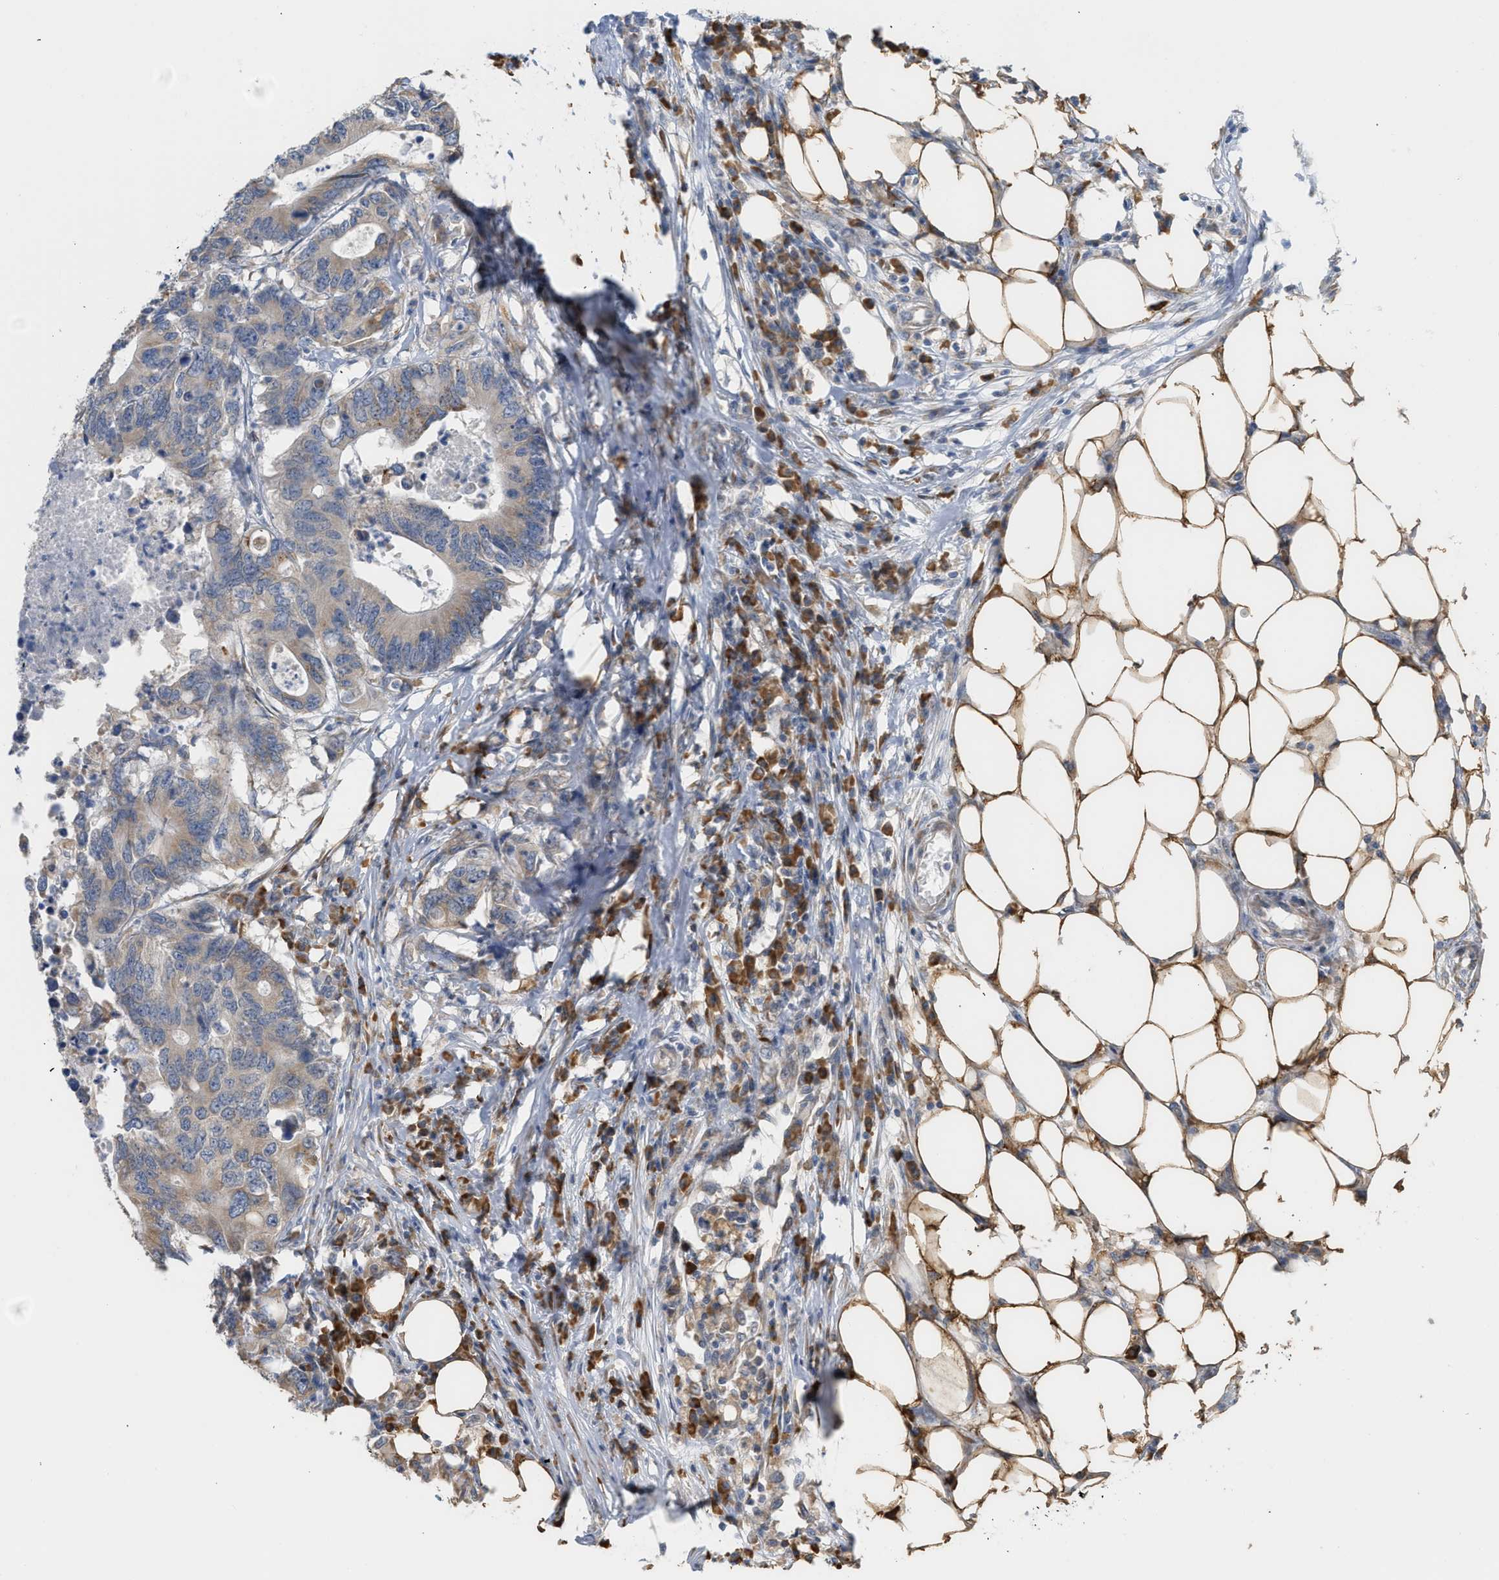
{"staining": {"intensity": "weak", "quantity": ">75%", "location": "cytoplasmic/membranous"}, "tissue": "colorectal cancer", "cell_type": "Tumor cells", "image_type": "cancer", "snomed": [{"axis": "morphology", "description": "Adenocarcinoma, NOS"}, {"axis": "topography", "description": "Colon"}], "caption": "Weak cytoplasmic/membranous expression for a protein is appreciated in approximately >75% of tumor cells of adenocarcinoma (colorectal) using immunohistochemistry (IHC).", "gene": "SVOP", "patient": {"sex": "male", "age": 71}}